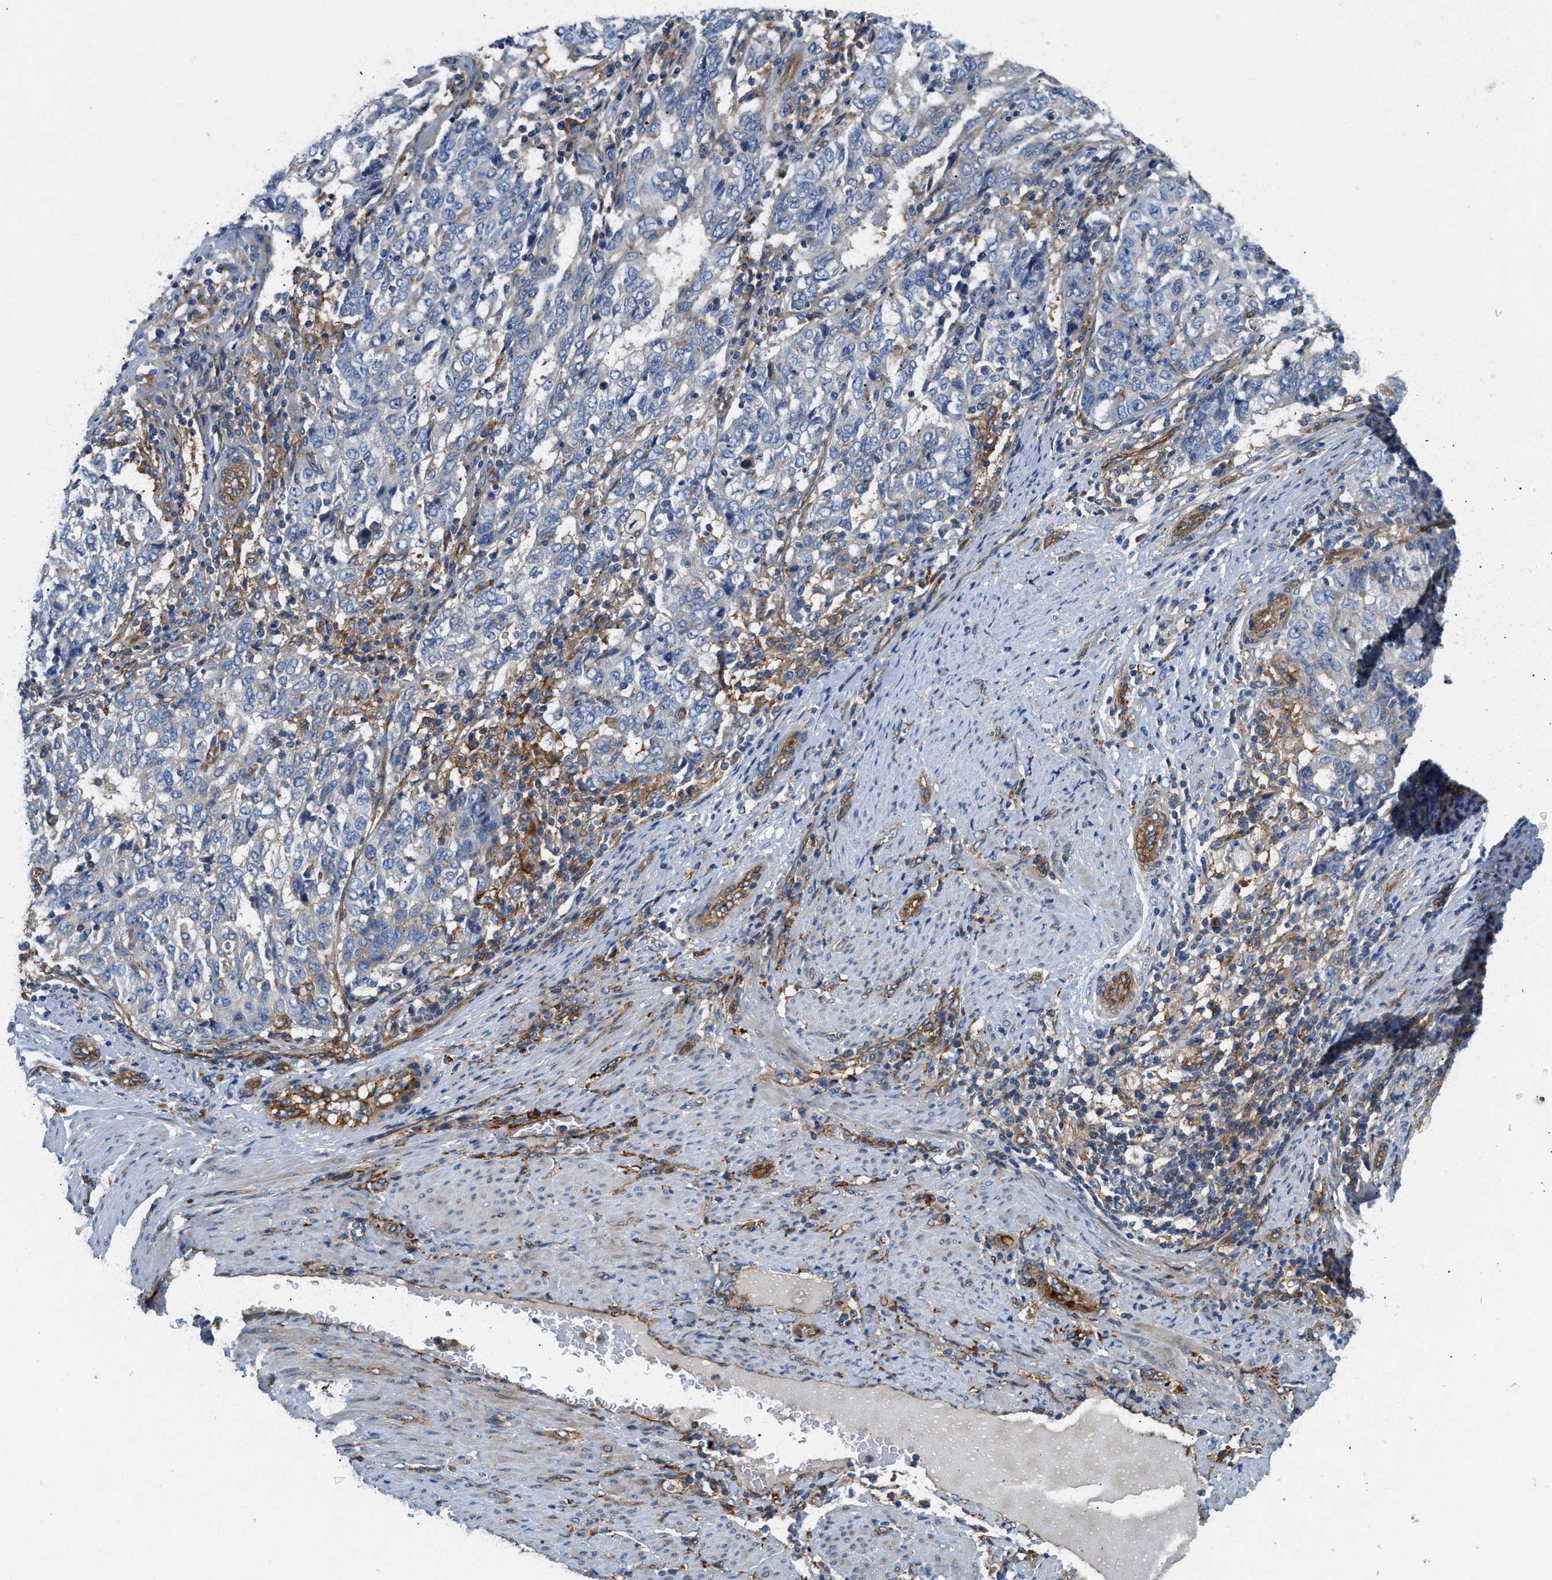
{"staining": {"intensity": "negative", "quantity": "none", "location": "none"}, "tissue": "endometrial cancer", "cell_type": "Tumor cells", "image_type": "cancer", "snomed": [{"axis": "morphology", "description": "Adenocarcinoma, NOS"}, {"axis": "topography", "description": "Endometrium"}], "caption": "DAB immunohistochemical staining of adenocarcinoma (endometrial) demonstrates no significant expression in tumor cells.", "gene": "NSUN7", "patient": {"sex": "female", "age": 80}}